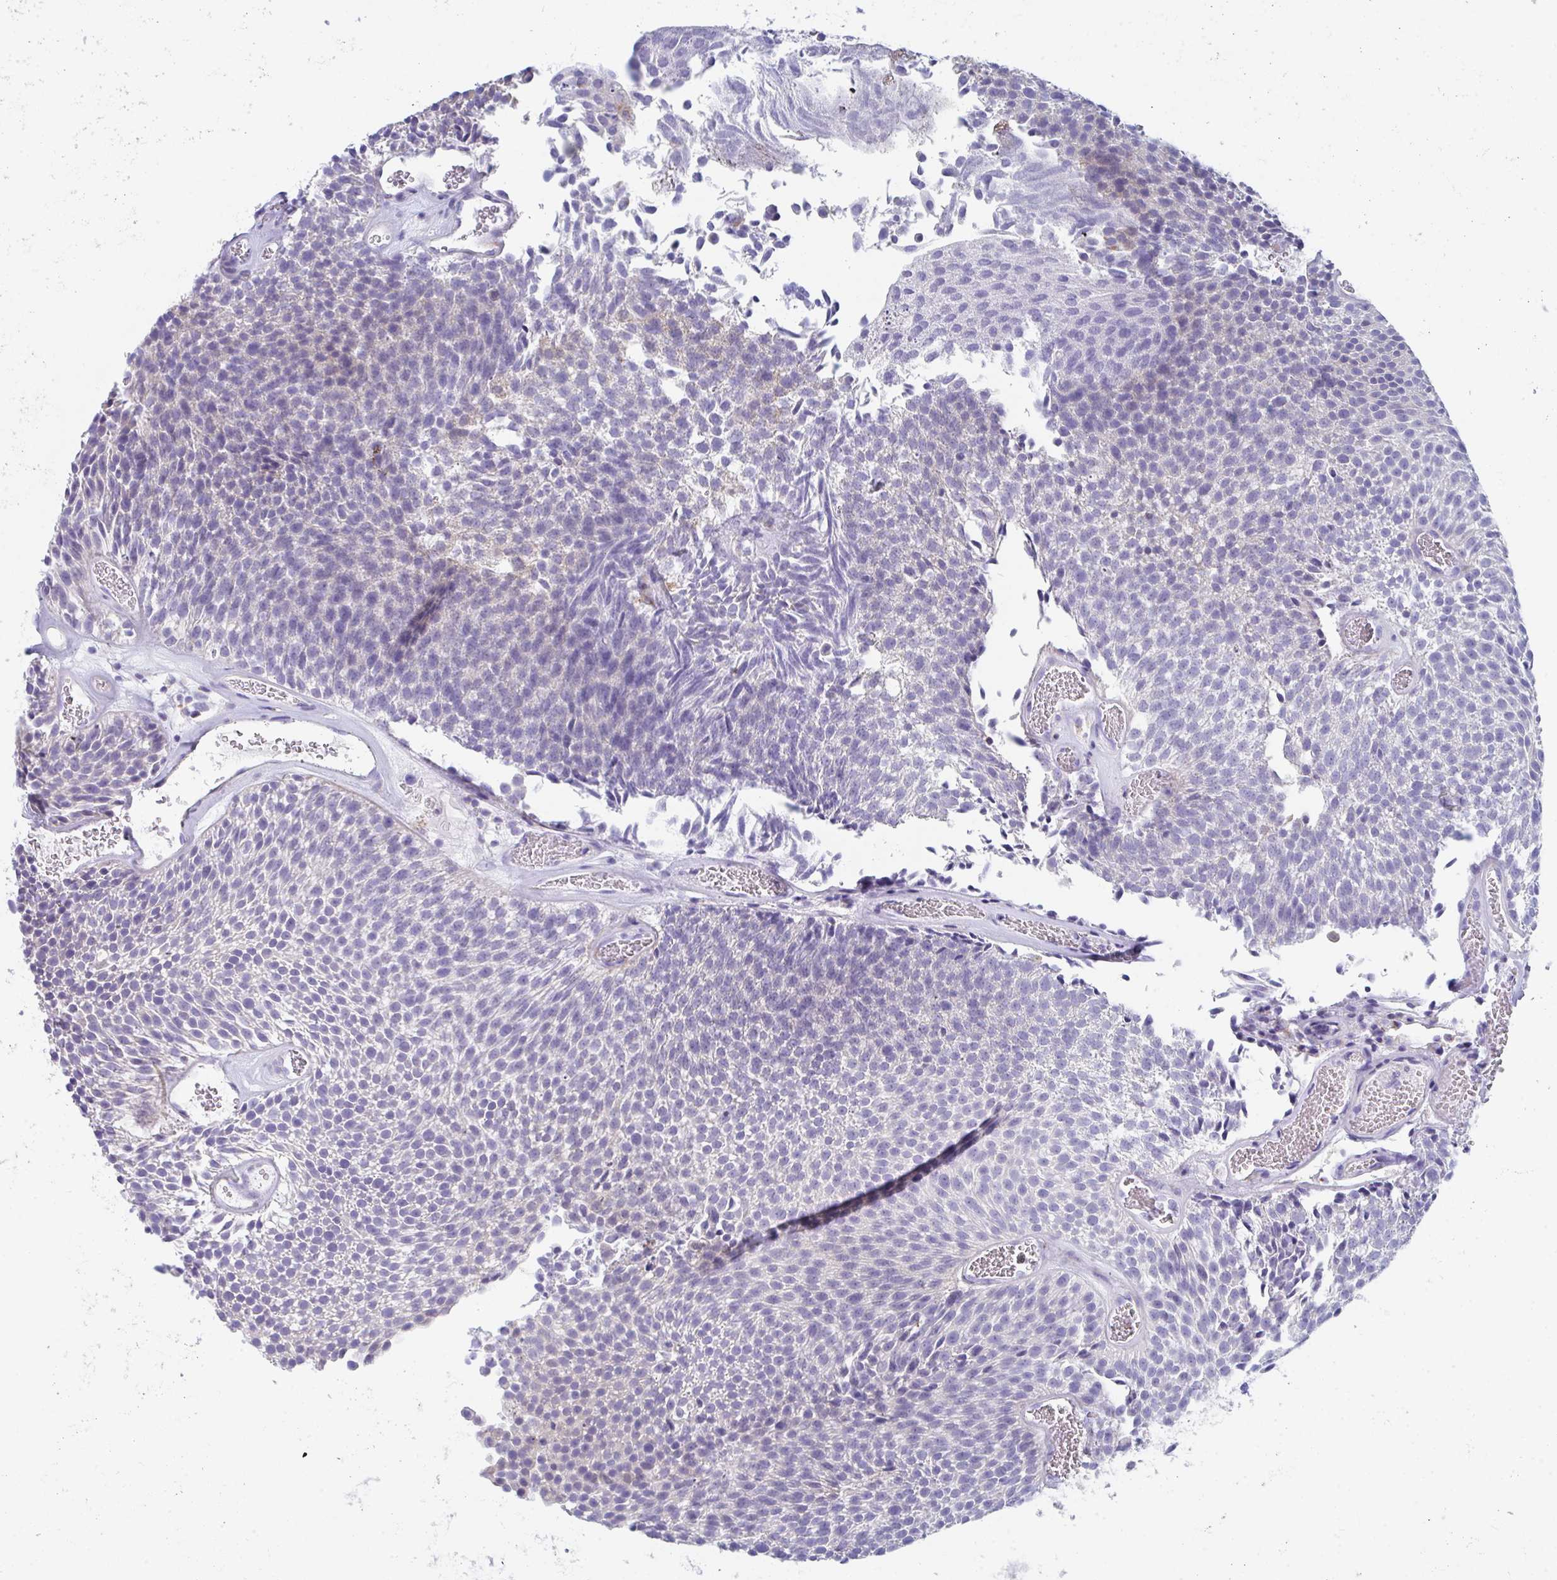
{"staining": {"intensity": "weak", "quantity": "<25%", "location": "cytoplasmic/membranous"}, "tissue": "urothelial cancer", "cell_type": "Tumor cells", "image_type": "cancer", "snomed": [{"axis": "morphology", "description": "Urothelial carcinoma, Low grade"}, {"axis": "topography", "description": "Urinary bladder"}], "caption": "An image of human urothelial carcinoma (low-grade) is negative for staining in tumor cells. (DAB (3,3'-diaminobenzidine) IHC visualized using brightfield microscopy, high magnification).", "gene": "MGAM2", "patient": {"sex": "female", "age": 79}}